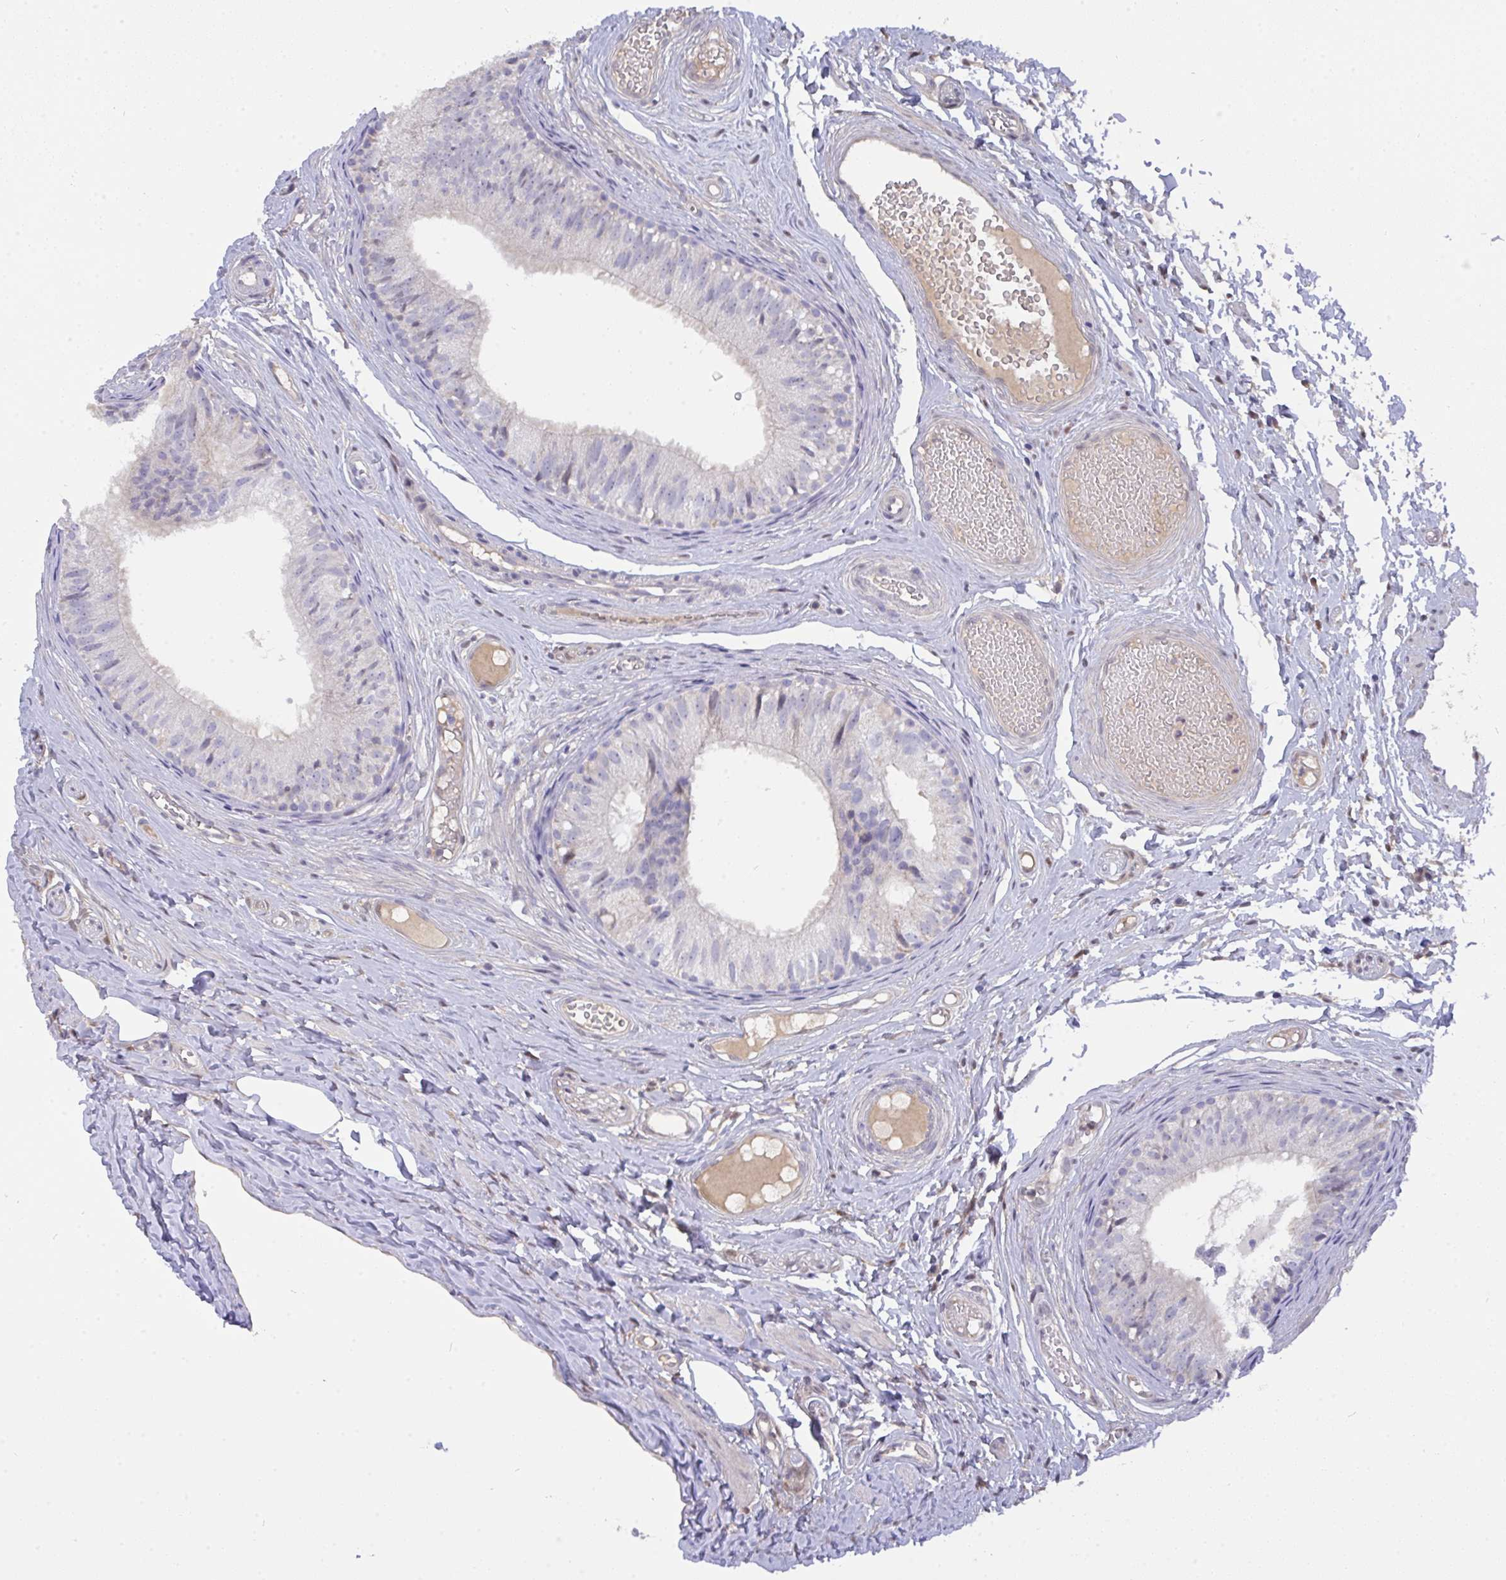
{"staining": {"intensity": "negative", "quantity": "none", "location": "none"}, "tissue": "epididymis", "cell_type": "Glandular cells", "image_type": "normal", "snomed": [{"axis": "morphology", "description": "Normal tissue, NOS"}, {"axis": "morphology", "description": "Seminoma, NOS"}, {"axis": "topography", "description": "Testis"}, {"axis": "topography", "description": "Epididymis"}], "caption": "The immunohistochemistry (IHC) image has no significant expression in glandular cells of epididymis. (Immunohistochemistry, brightfield microscopy, high magnification).", "gene": "L3HYPDH", "patient": {"sex": "male", "age": 34}}